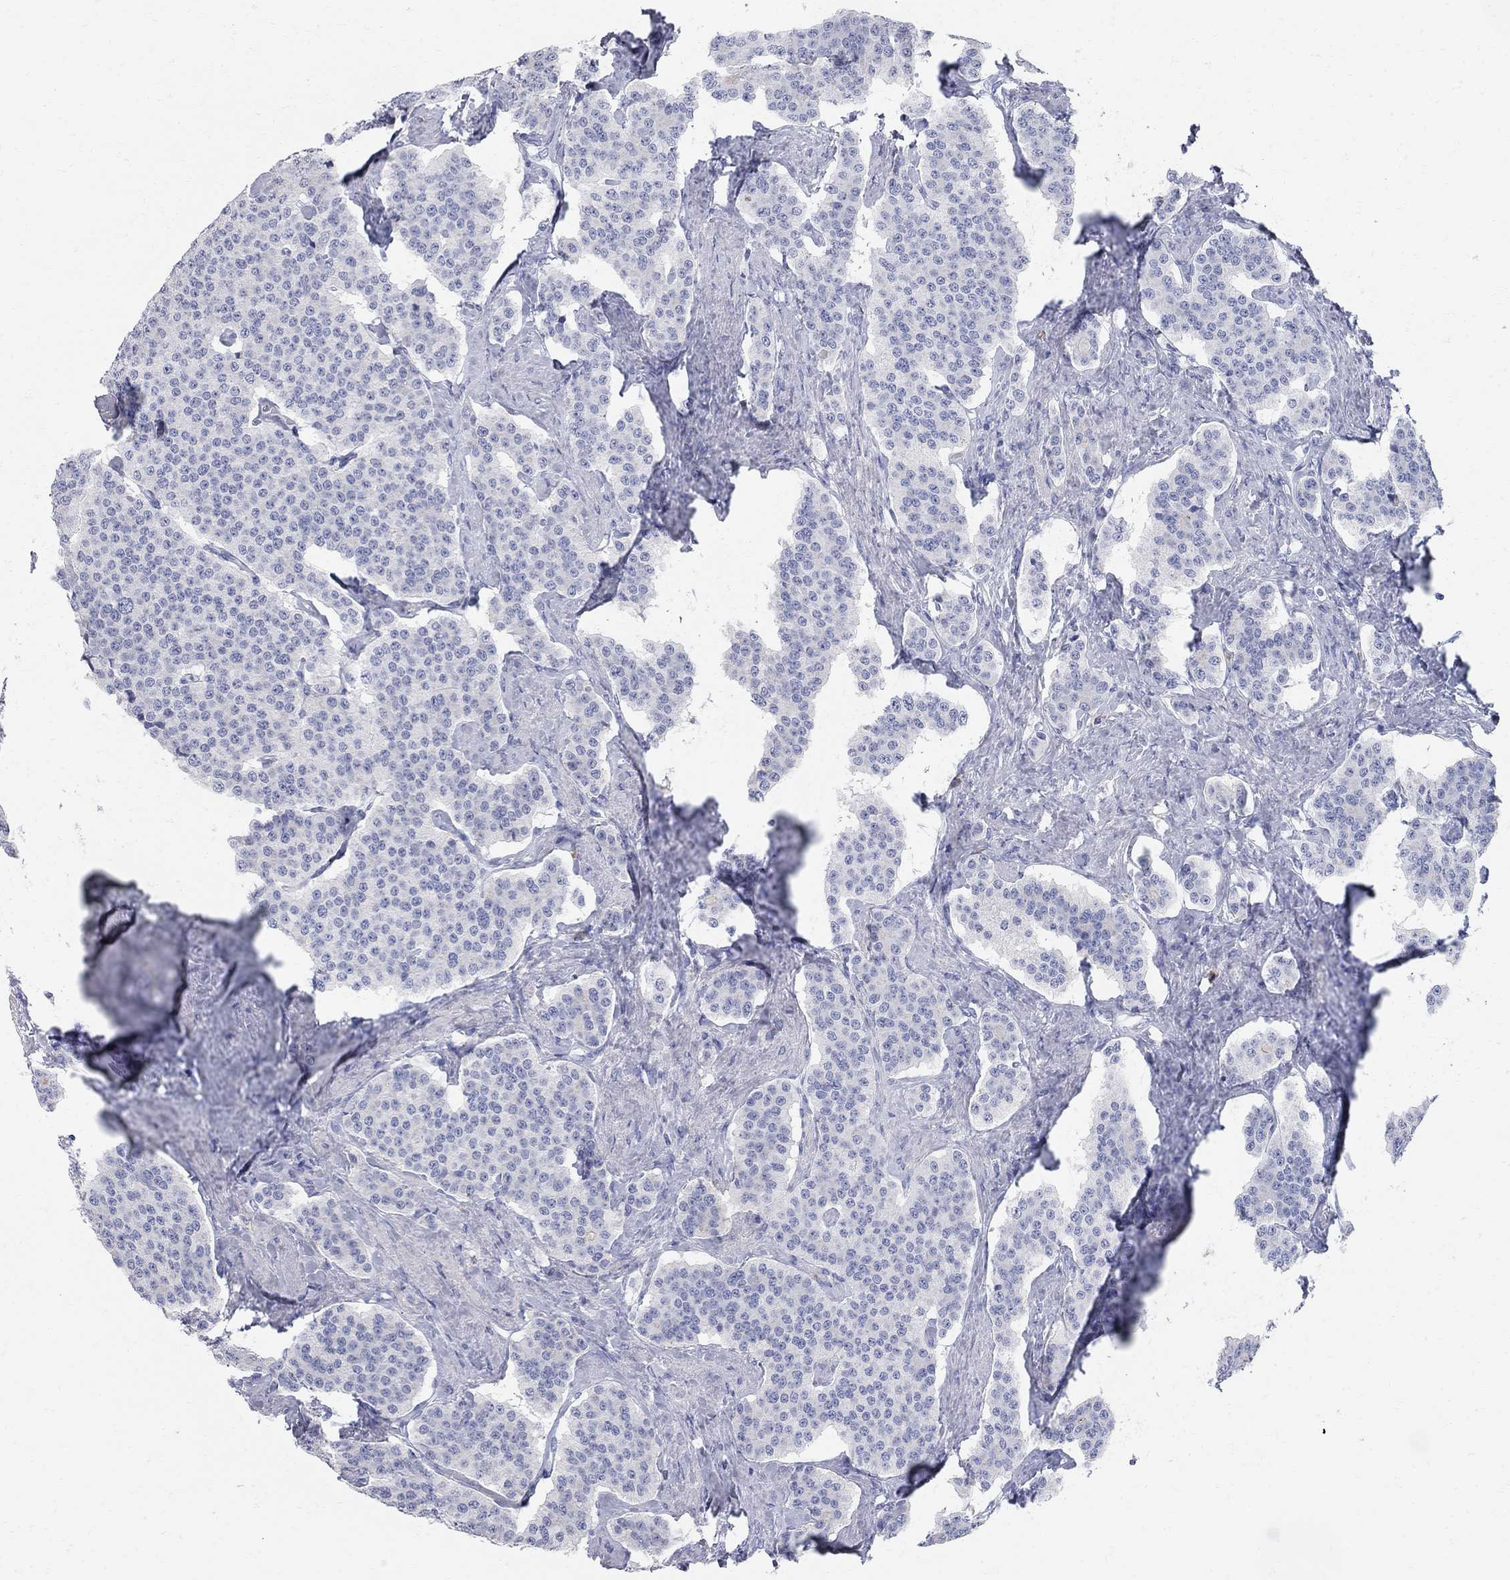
{"staining": {"intensity": "negative", "quantity": "none", "location": "none"}, "tissue": "carcinoid", "cell_type": "Tumor cells", "image_type": "cancer", "snomed": [{"axis": "morphology", "description": "Carcinoid, malignant, NOS"}, {"axis": "topography", "description": "Small intestine"}], "caption": "Immunohistochemistry histopathology image of neoplastic tissue: carcinoid stained with DAB (3,3'-diaminobenzidine) shows no significant protein staining in tumor cells.", "gene": "AOX1", "patient": {"sex": "female", "age": 58}}